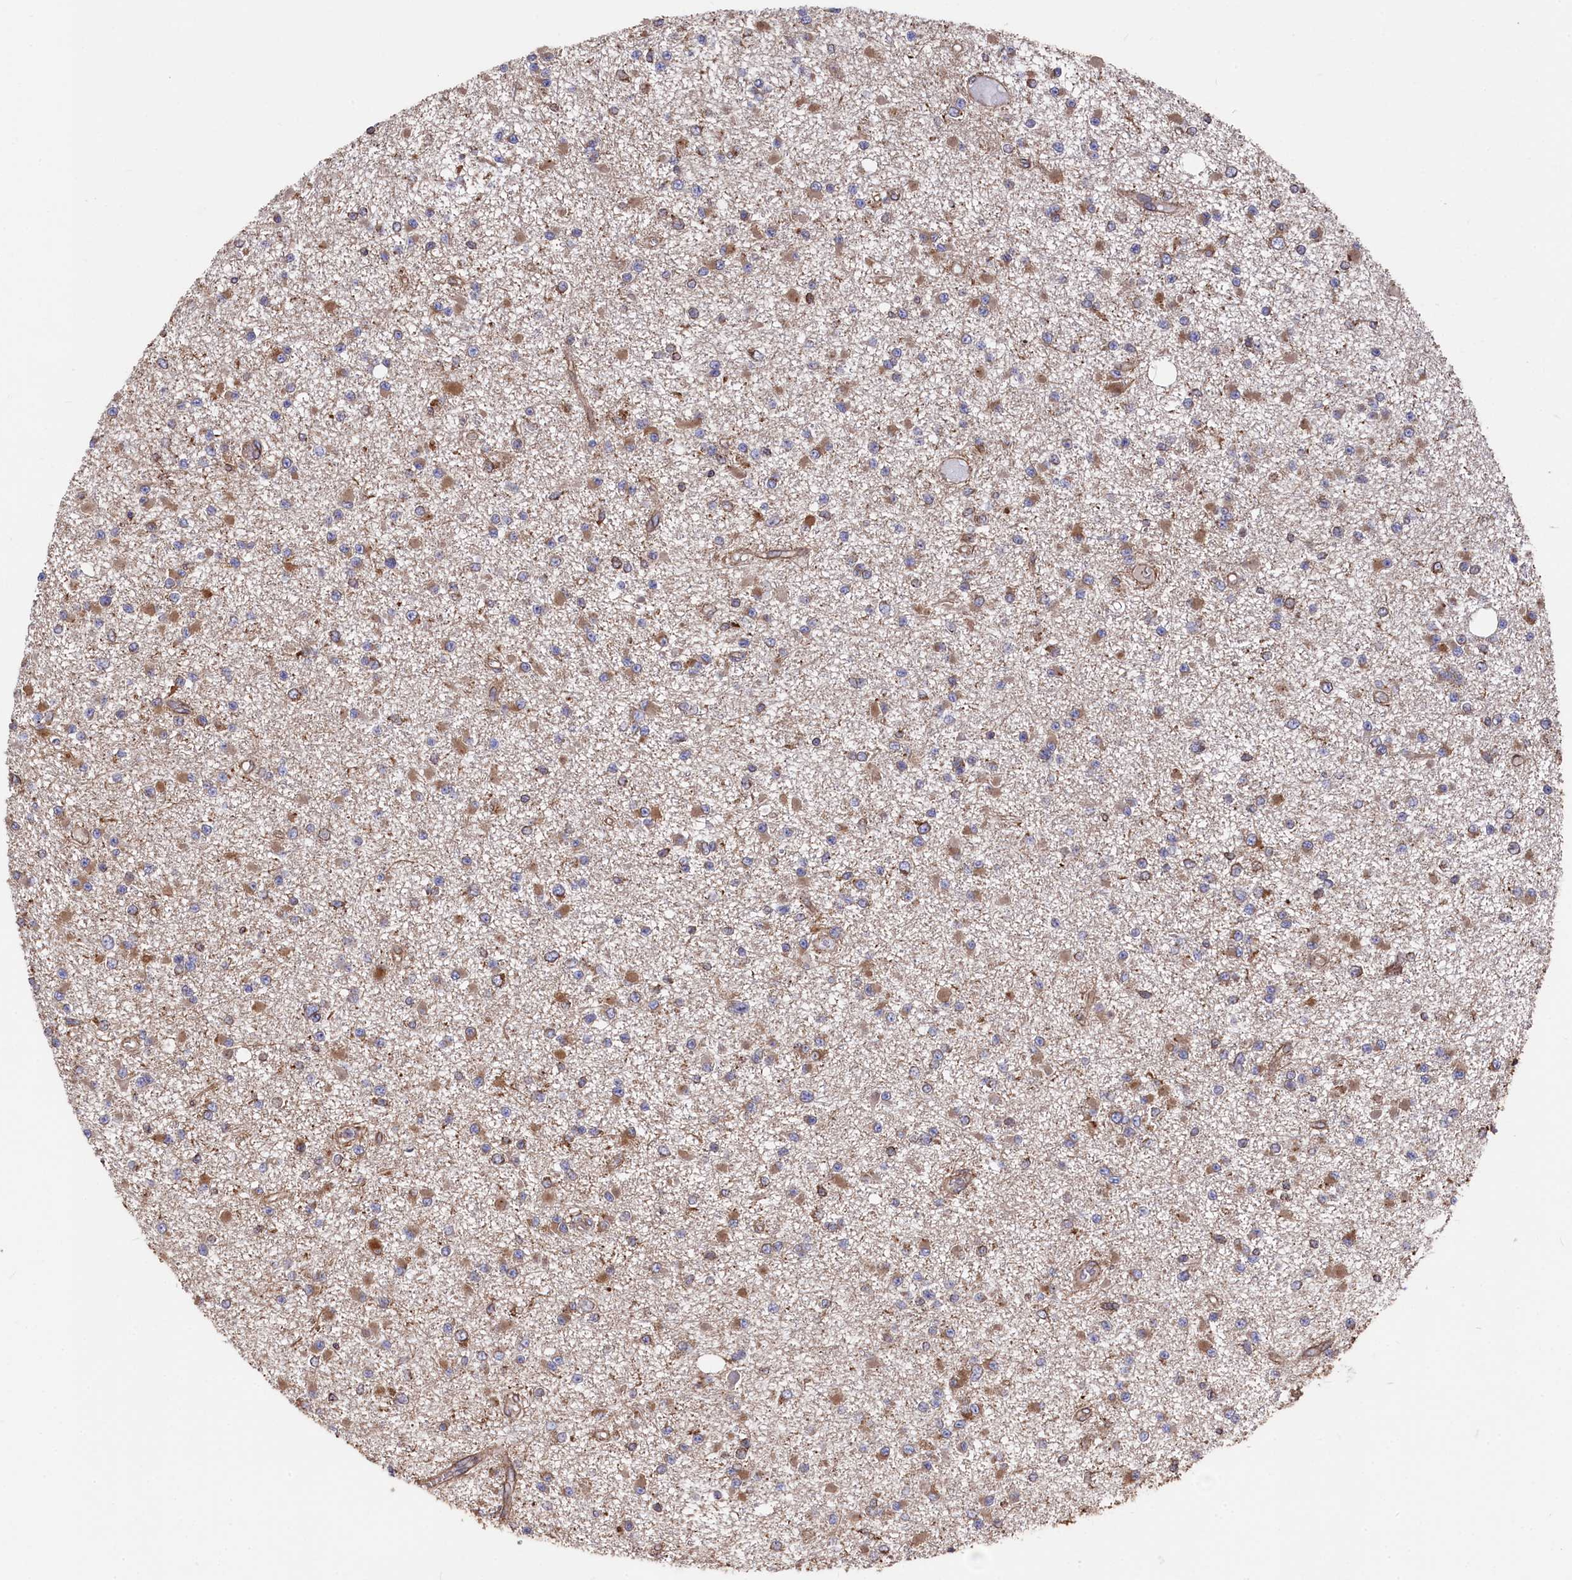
{"staining": {"intensity": "moderate", "quantity": ">75%", "location": "cytoplasmic/membranous"}, "tissue": "glioma", "cell_type": "Tumor cells", "image_type": "cancer", "snomed": [{"axis": "morphology", "description": "Glioma, malignant, Low grade"}, {"axis": "topography", "description": "Brain"}], "caption": "Brown immunohistochemical staining in human glioma shows moderate cytoplasmic/membranous staining in approximately >75% of tumor cells.", "gene": "NEURL1B", "patient": {"sex": "female", "age": 22}}